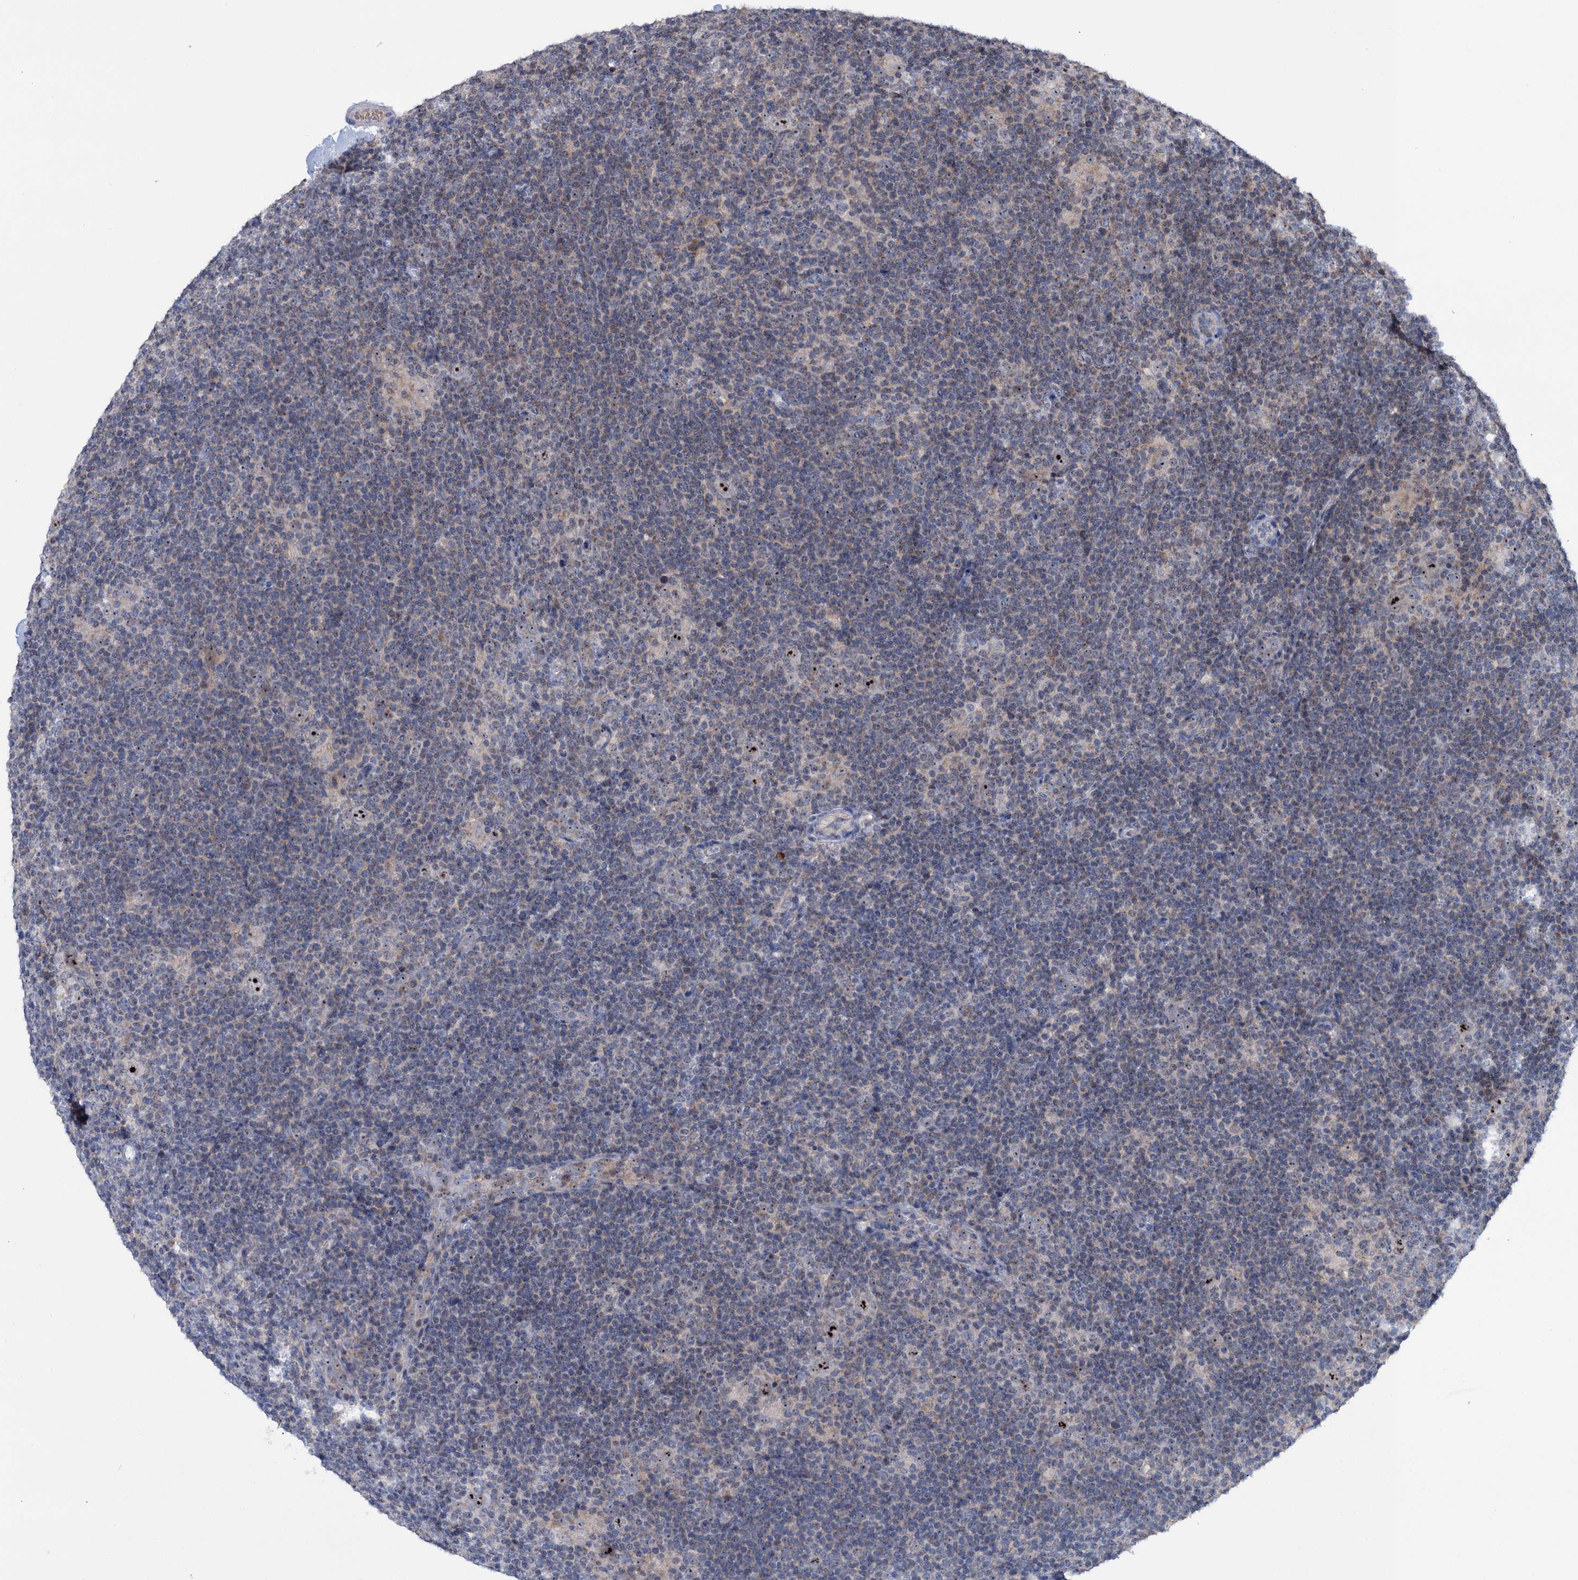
{"staining": {"intensity": "strong", "quantity": ">75%", "location": "nuclear"}, "tissue": "lymphoma", "cell_type": "Tumor cells", "image_type": "cancer", "snomed": [{"axis": "morphology", "description": "Hodgkin's disease, NOS"}, {"axis": "topography", "description": "Lymph node"}], "caption": "Protein staining displays strong nuclear expression in approximately >75% of tumor cells in lymphoma.", "gene": "HTR3B", "patient": {"sex": "female", "age": 57}}